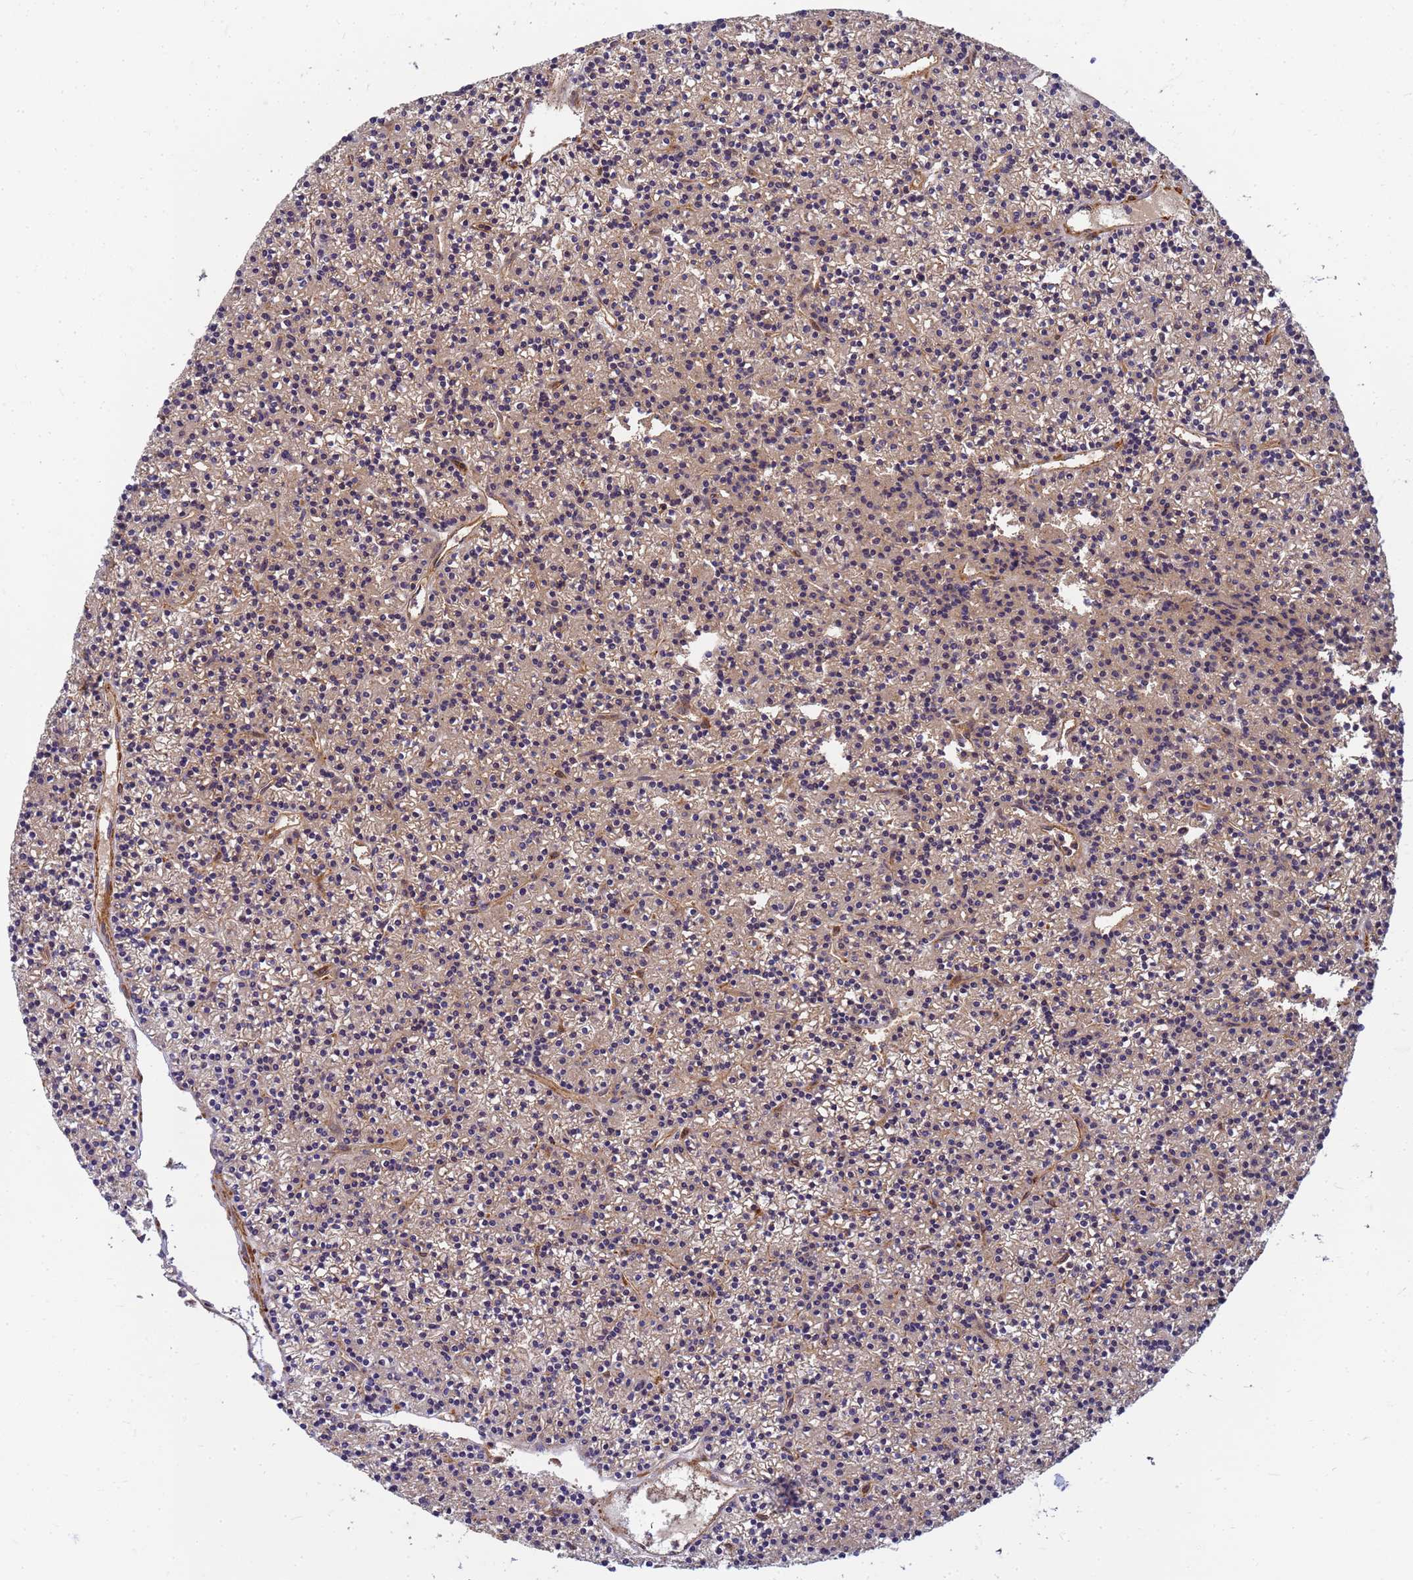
{"staining": {"intensity": "negative", "quantity": "none", "location": "none"}, "tissue": "parathyroid gland", "cell_type": "Glandular cells", "image_type": "normal", "snomed": [{"axis": "morphology", "description": "Normal tissue, NOS"}, {"axis": "topography", "description": "Parathyroid gland"}], "caption": "This micrograph is of normal parathyroid gland stained with immunohistochemistry to label a protein in brown with the nuclei are counter-stained blue. There is no expression in glandular cells.", "gene": "C2CD5", "patient": {"sex": "female", "age": 45}}